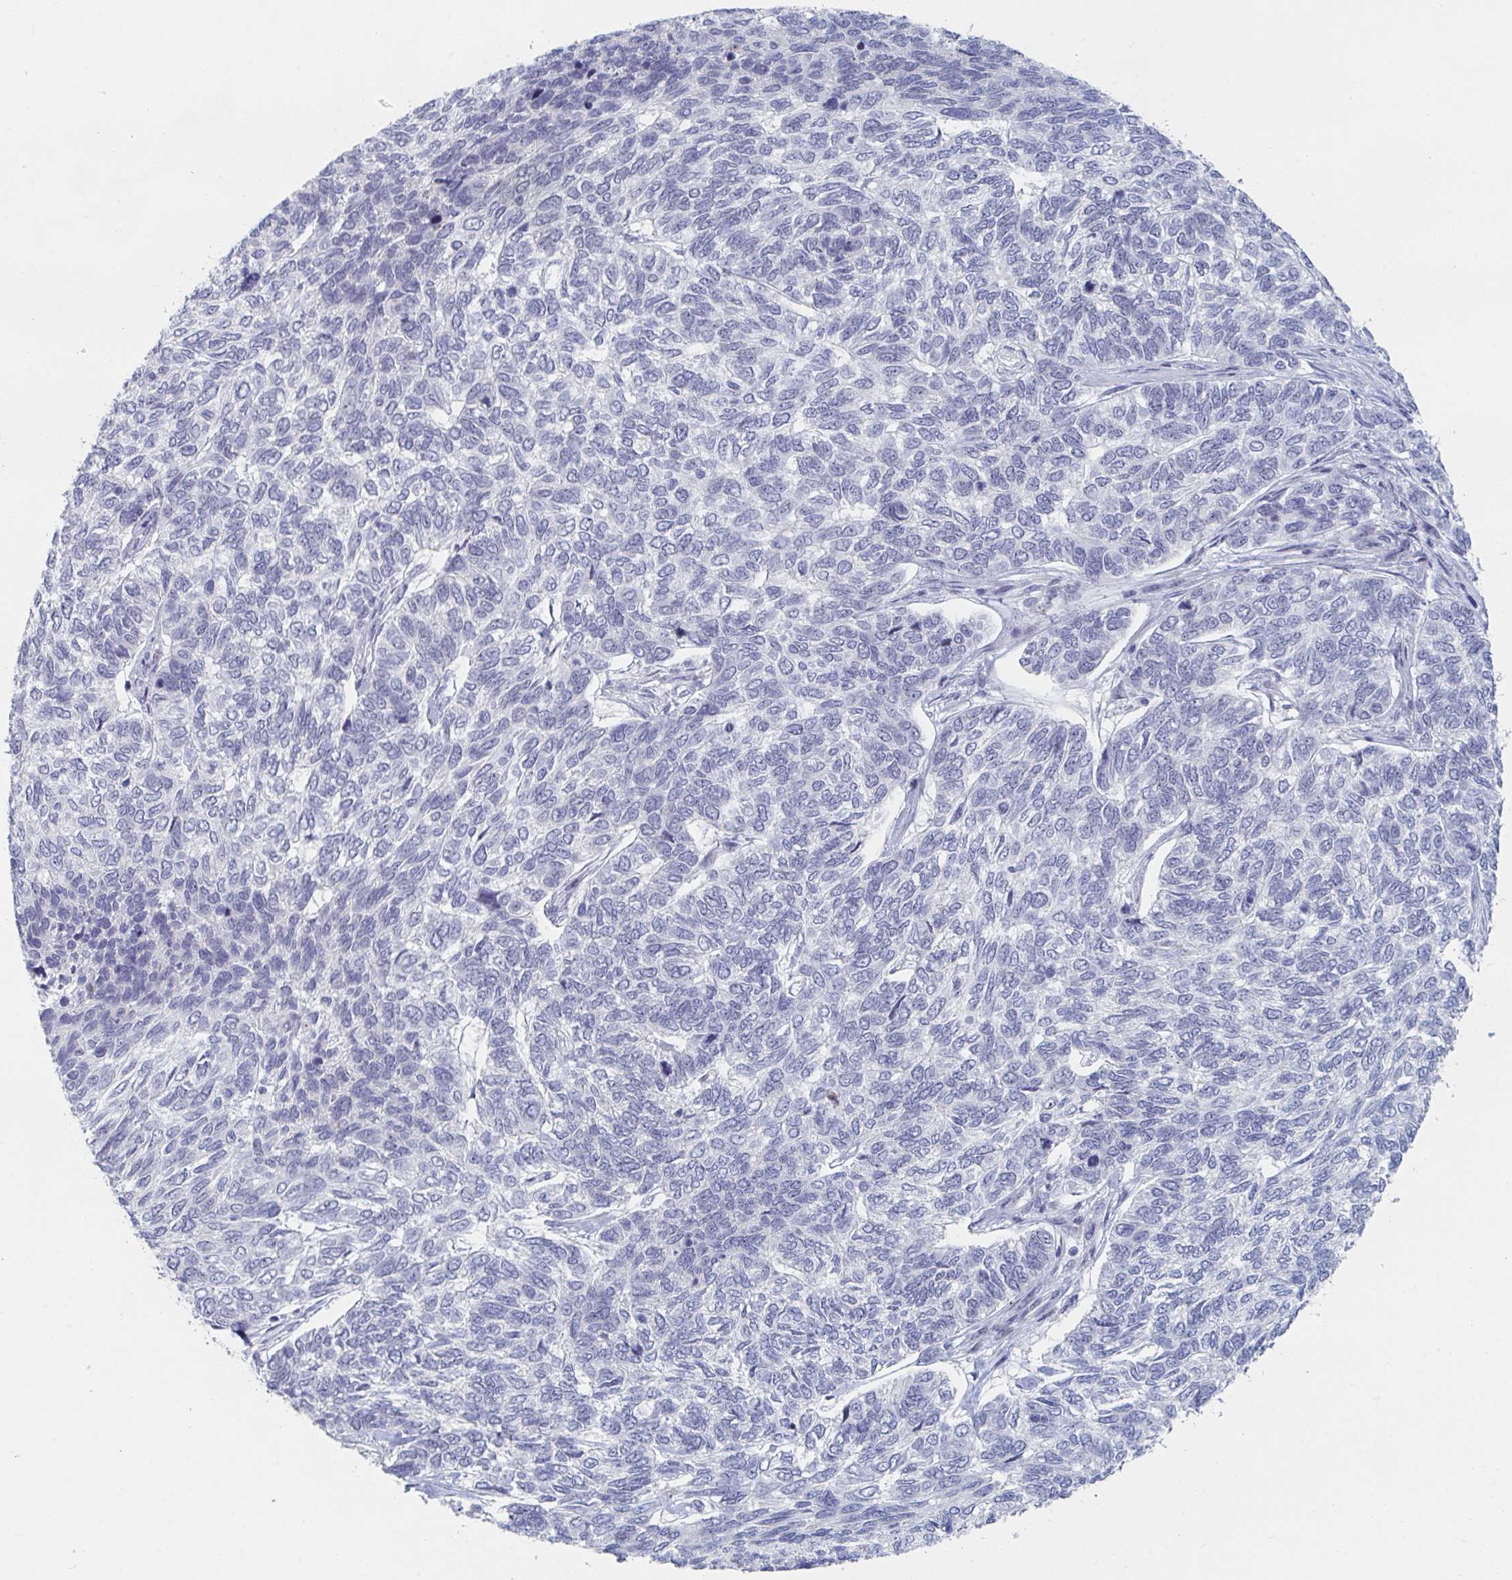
{"staining": {"intensity": "negative", "quantity": "none", "location": "none"}, "tissue": "skin cancer", "cell_type": "Tumor cells", "image_type": "cancer", "snomed": [{"axis": "morphology", "description": "Basal cell carcinoma"}, {"axis": "topography", "description": "Skin"}], "caption": "Photomicrograph shows no protein positivity in tumor cells of basal cell carcinoma (skin) tissue.", "gene": "NR1H2", "patient": {"sex": "female", "age": 65}}